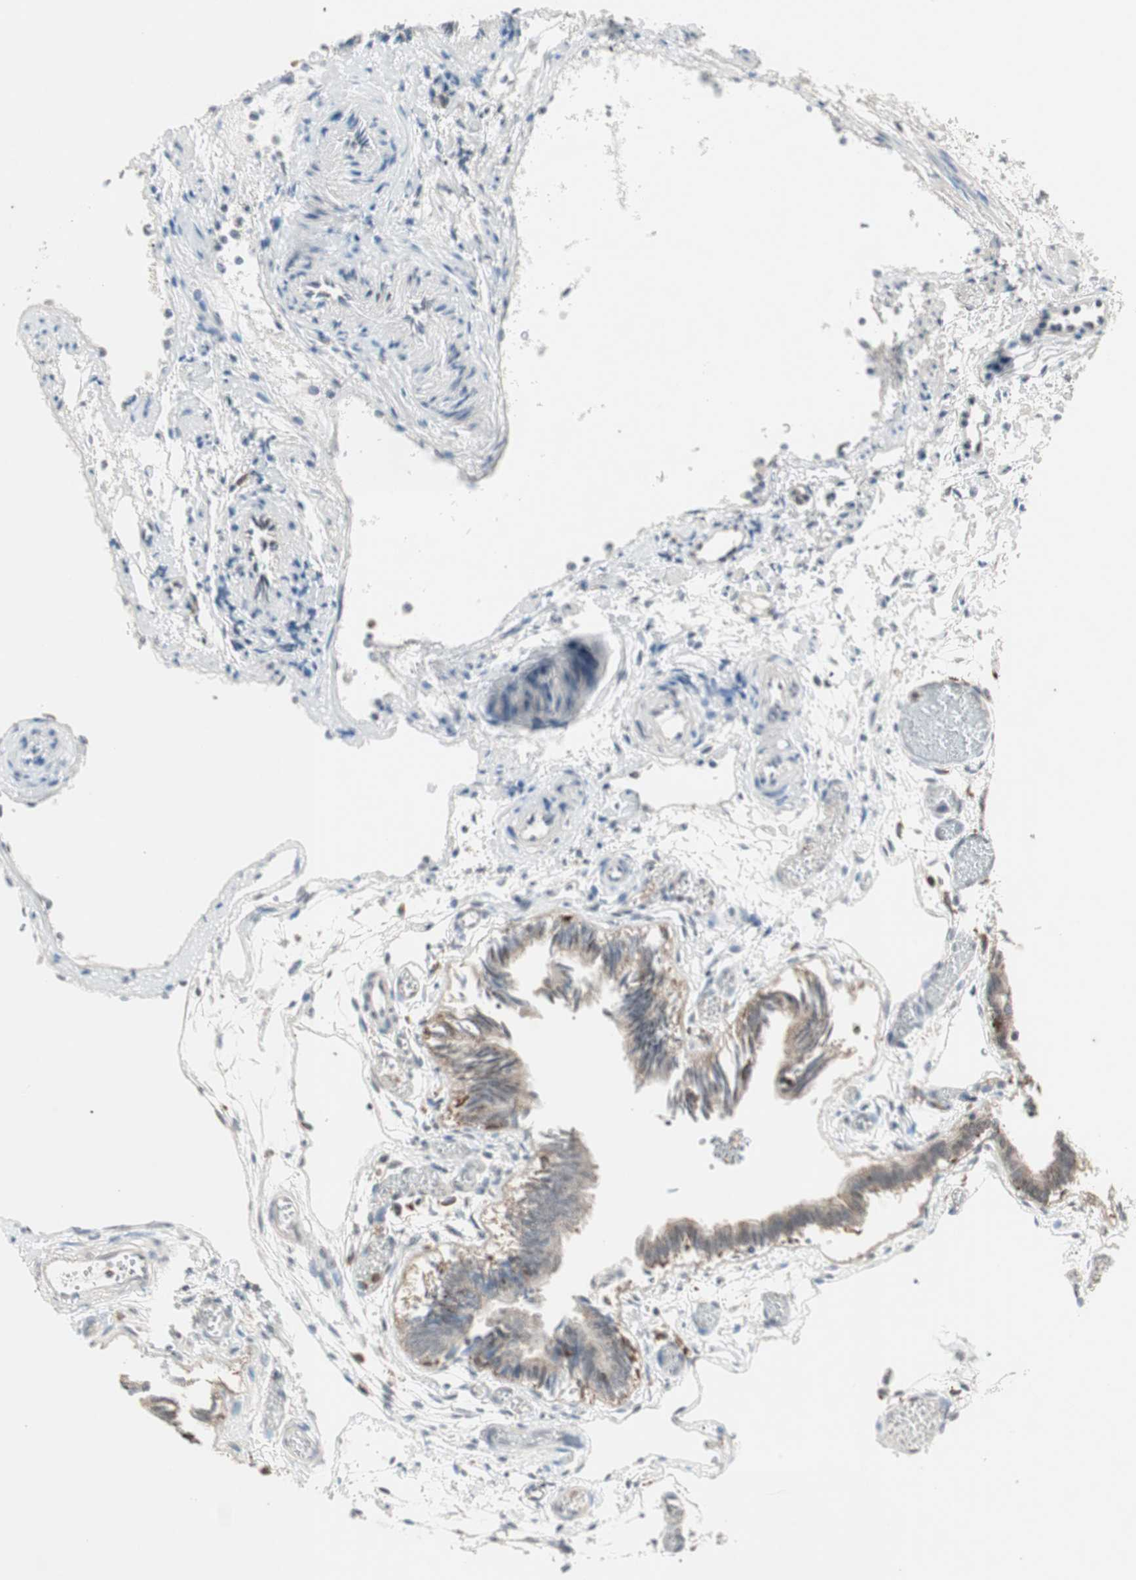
{"staining": {"intensity": "strong", "quantity": ">75%", "location": "cytoplasmic/membranous"}, "tissue": "fallopian tube", "cell_type": "Glandular cells", "image_type": "normal", "snomed": [{"axis": "morphology", "description": "Normal tissue, NOS"}, {"axis": "topography", "description": "Fallopian tube"}], "caption": "A micrograph showing strong cytoplasmic/membranous positivity in approximately >75% of glandular cells in normal fallopian tube, as visualized by brown immunohistochemical staining.", "gene": "MMP3", "patient": {"sex": "female", "age": 29}}